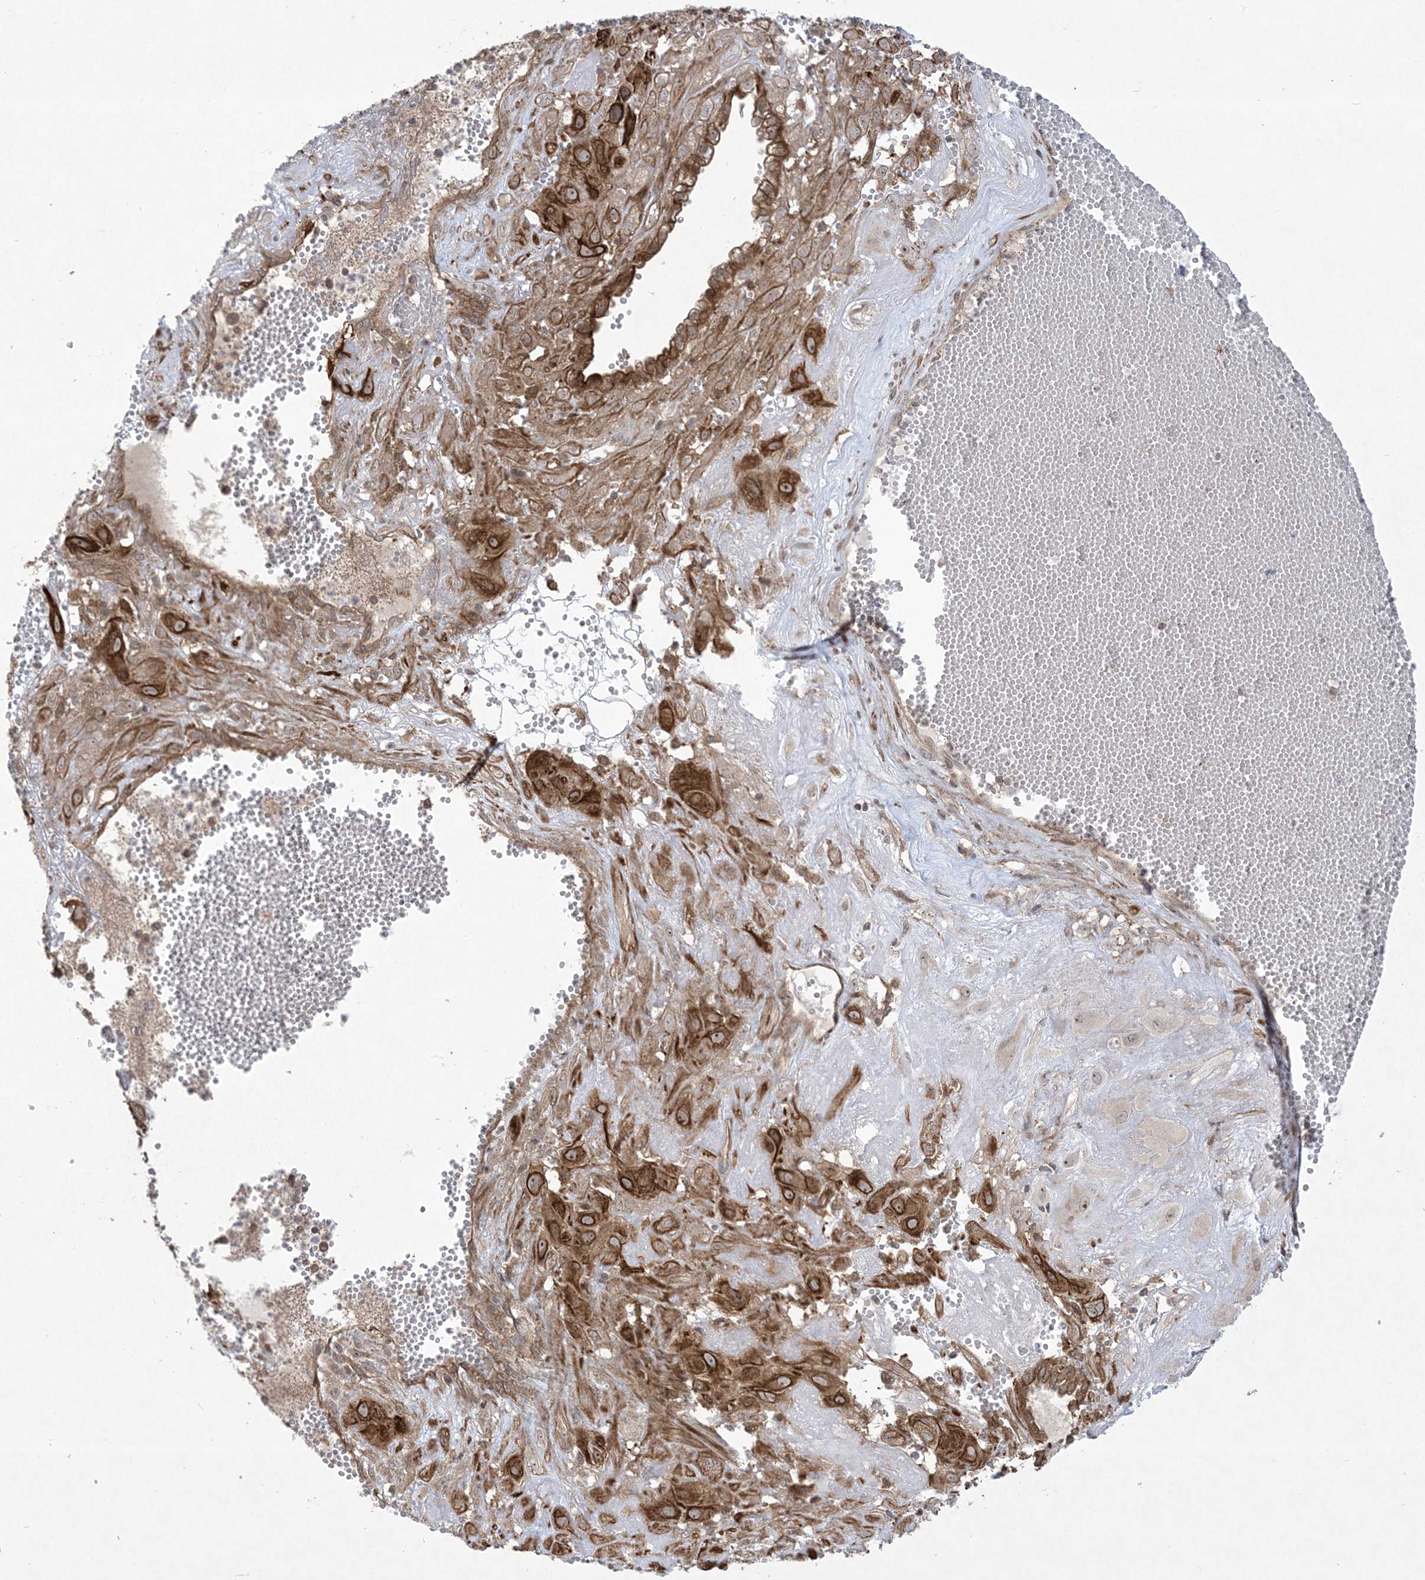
{"staining": {"intensity": "strong", "quantity": ">75%", "location": "cytoplasmic/membranous,nuclear"}, "tissue": "cervical cancer", "cell_type": "Tumor cells", "image_type": "cancer", "snomed": [{"axis": "morphology", "description": "Squamous cell carcinoma, NOS"}, {"axis": "topography", "description": "Cervix"}], "caption": "Squamous cell carcinoma (cervical) stained with a protein marker shows strong staining in tumor cells.", "gene": "SOGA3", "patient": {"sex": "female", "age": 34}}